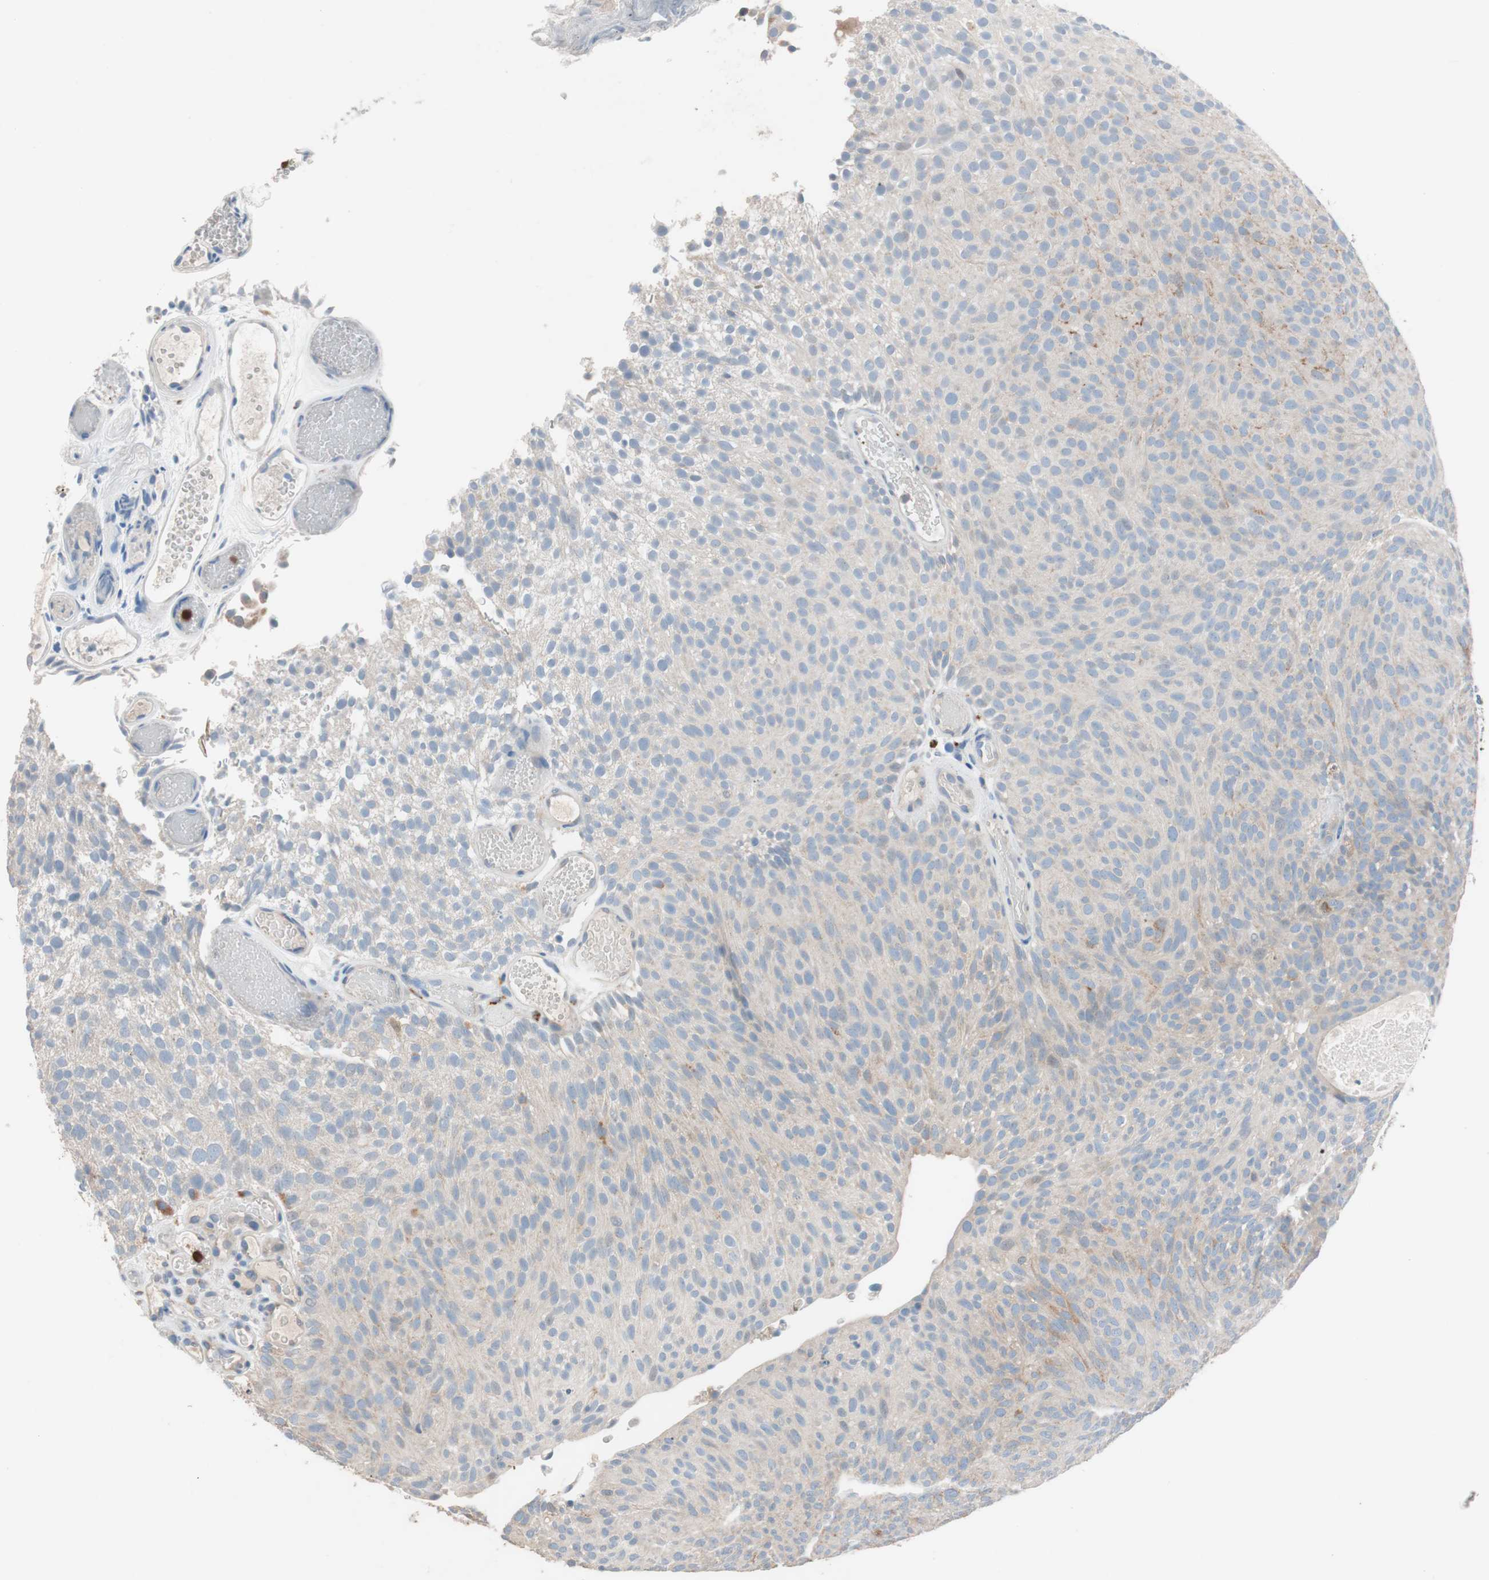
{"staining": {"intensity": "weak", "quantity": ">75%", "location": "cytoplasmic/membranous"}, "tissue": "urothelial cancer", "cell_type": "Tumor cells", "image_type": "cancer", "snomed": [{"axis": "morphology", "description": "Urothelial carcinoma, Low grade"}, {"axis": "topography", "description": "Urinary bladder"}], "caption": "Protein analysis of low-grade urothelial carcinoma tissue exhibits weak cytoplasmic/membranous staining in about >75% of tumor cells. (brown staining indicates protein expression, while blue staining denotes nuclei).", "gene": "CLEC4D", "patient": {"sex": "male", "age": 78}}